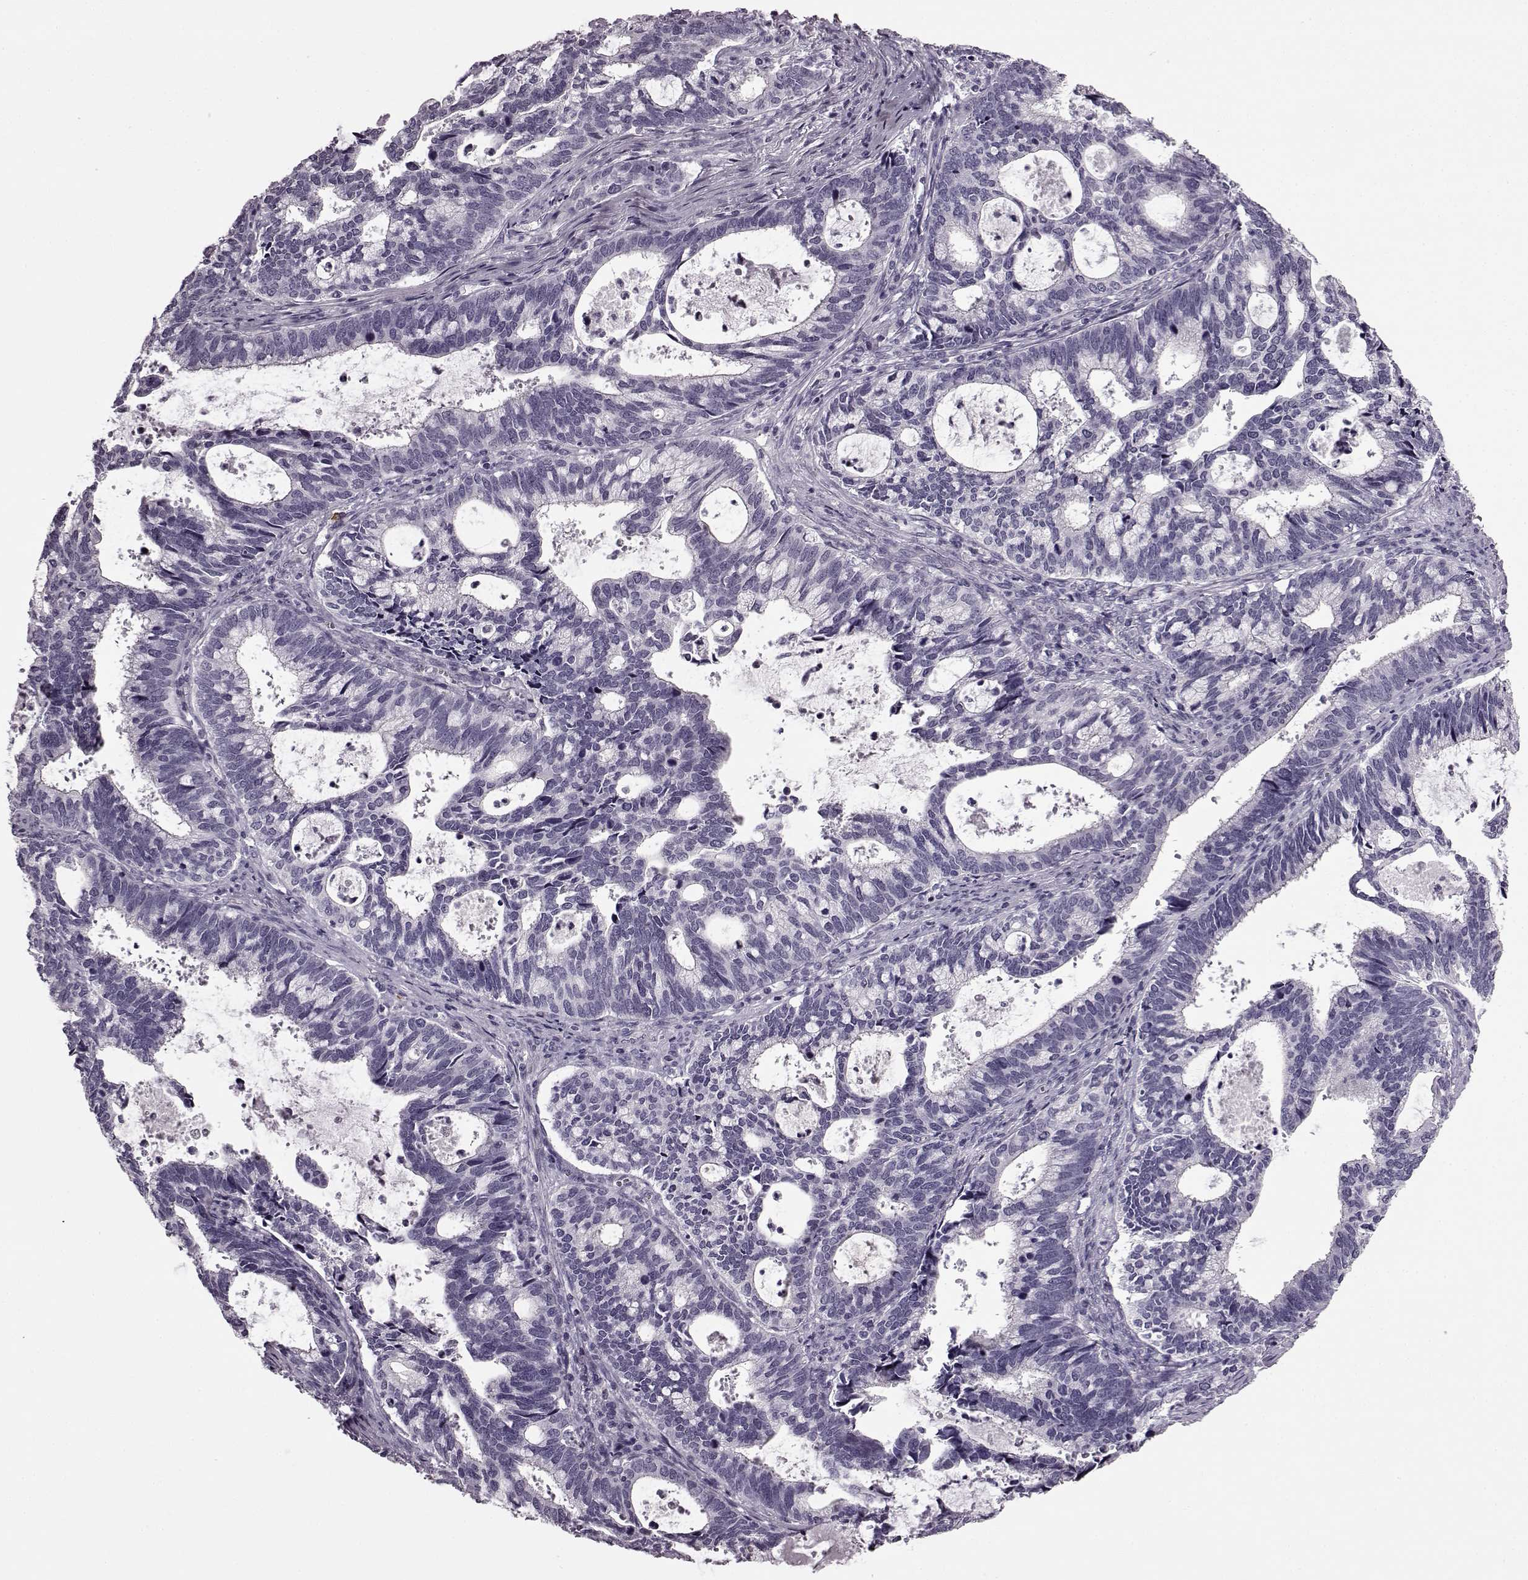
{"staining": {"intensity": "negative", "quantity": "none", "location": "none"}, "tissue": "cervical cancer", "cell_type": "Tumor cells", "image_type": "cancer", "snomed": [{"axis": "morphology", "description": "Adenocarcinoma, NOS"}, {"axis": "topography", "description": "Cervix"}], "caption": "High magnification brightfield microscopy of adenocarcinoma (cervical) stained with DAB (3,3'-diaminobenzidine) (brown) and counterstained with hematoxylin (blue): tumor cells show no significant positivity.", "gene": "PRPH2", "patient": {"sex": "female", "age": 42}}